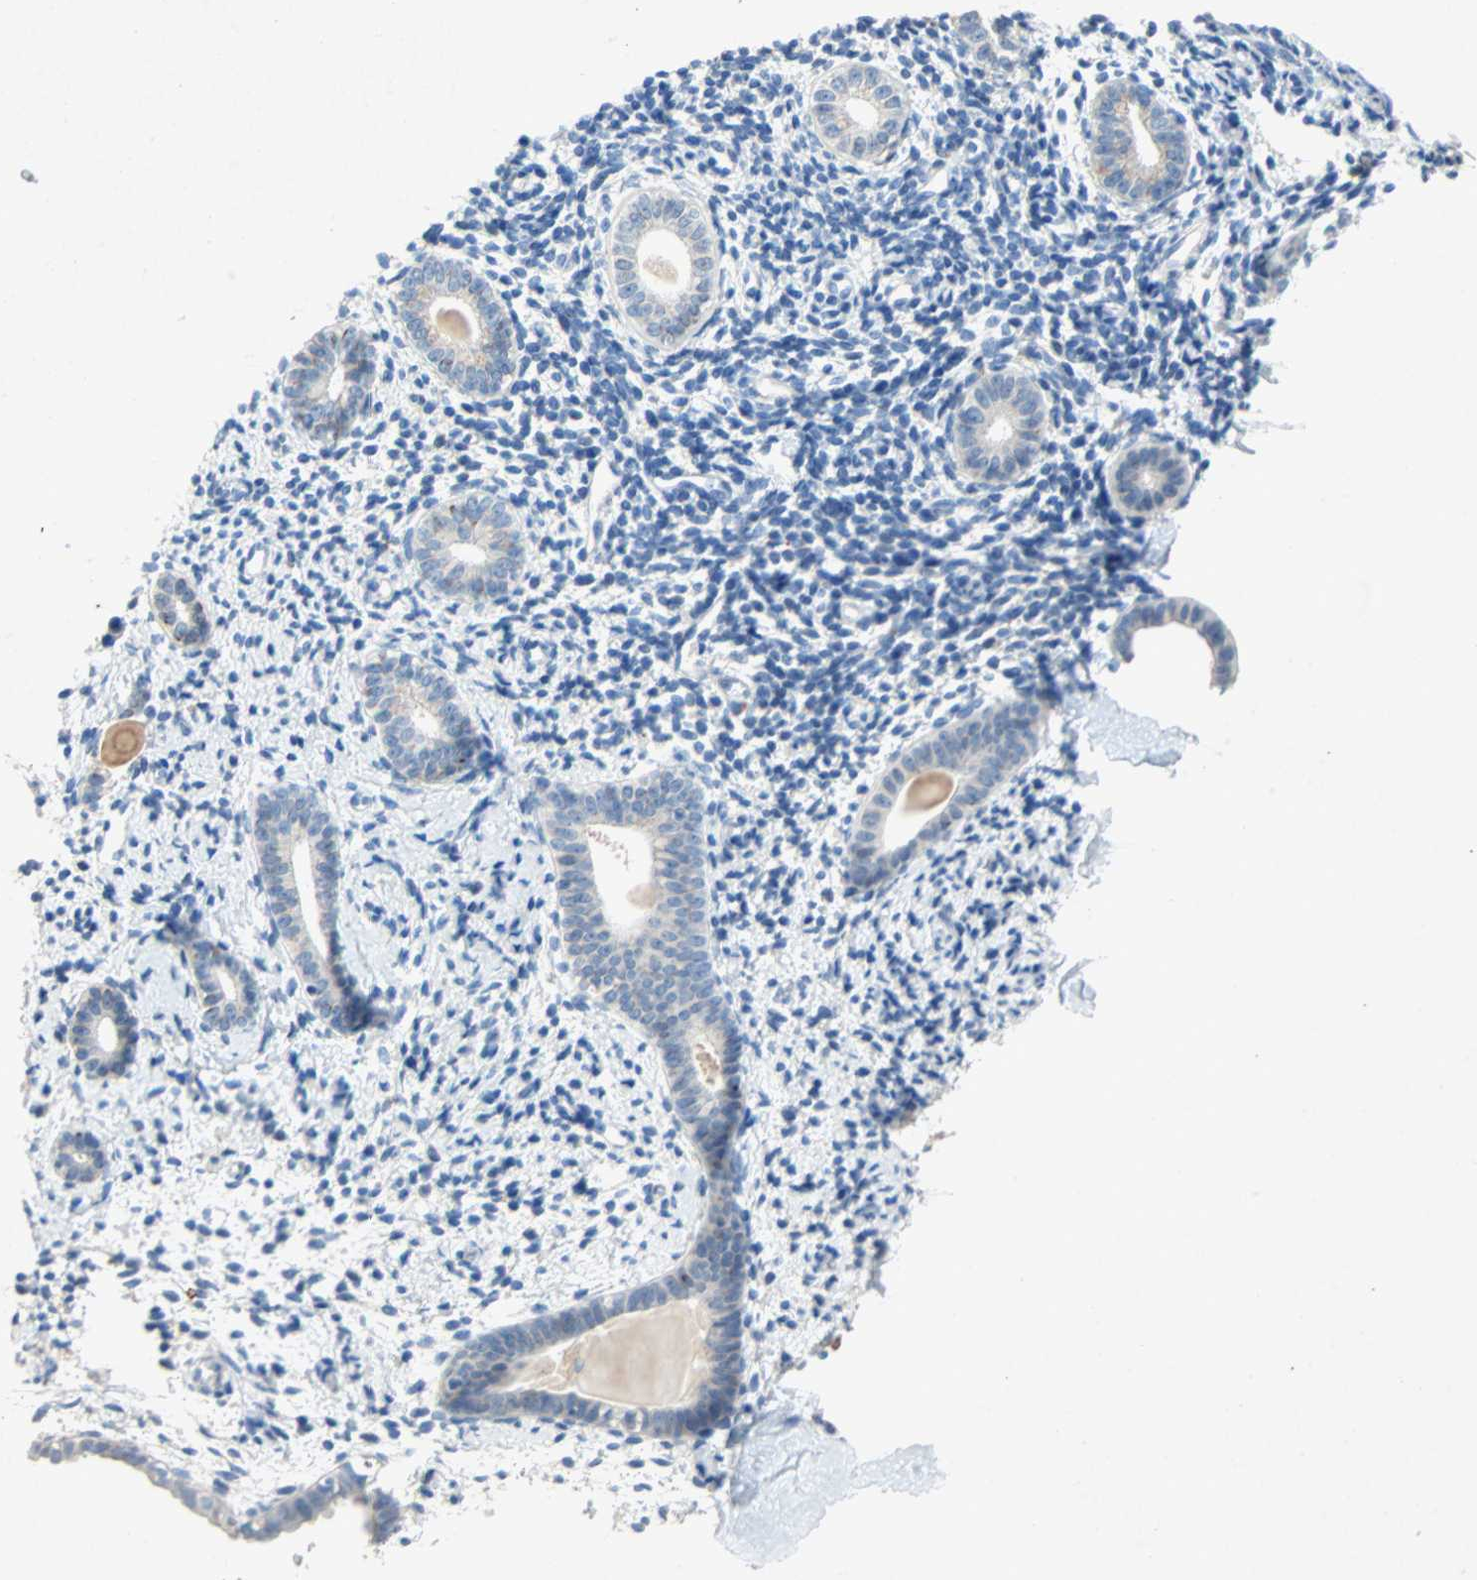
{"staining": {"intensity": "negative", "quantity": "none", "location": "none"}, "tissue": "endometrium", "cell_type": "Cells in endometrial stroma", "image_type": "normal", "snomed": [{"axis": "morphology", "description": "Normal tissue, NOS"}, {"axis": "topography", "description": "Endometrium"}], "caption": "High magnification brightfield microscopy of normal endometrium stained with DAB (3,3'-diaminobenzidine) (brown) and counterstained with hematoxylin (blue): cells in endometrial stroma show no significant staining.", "gene": "PCDHB2", "patient": {"sex": "female", "age": 71}}